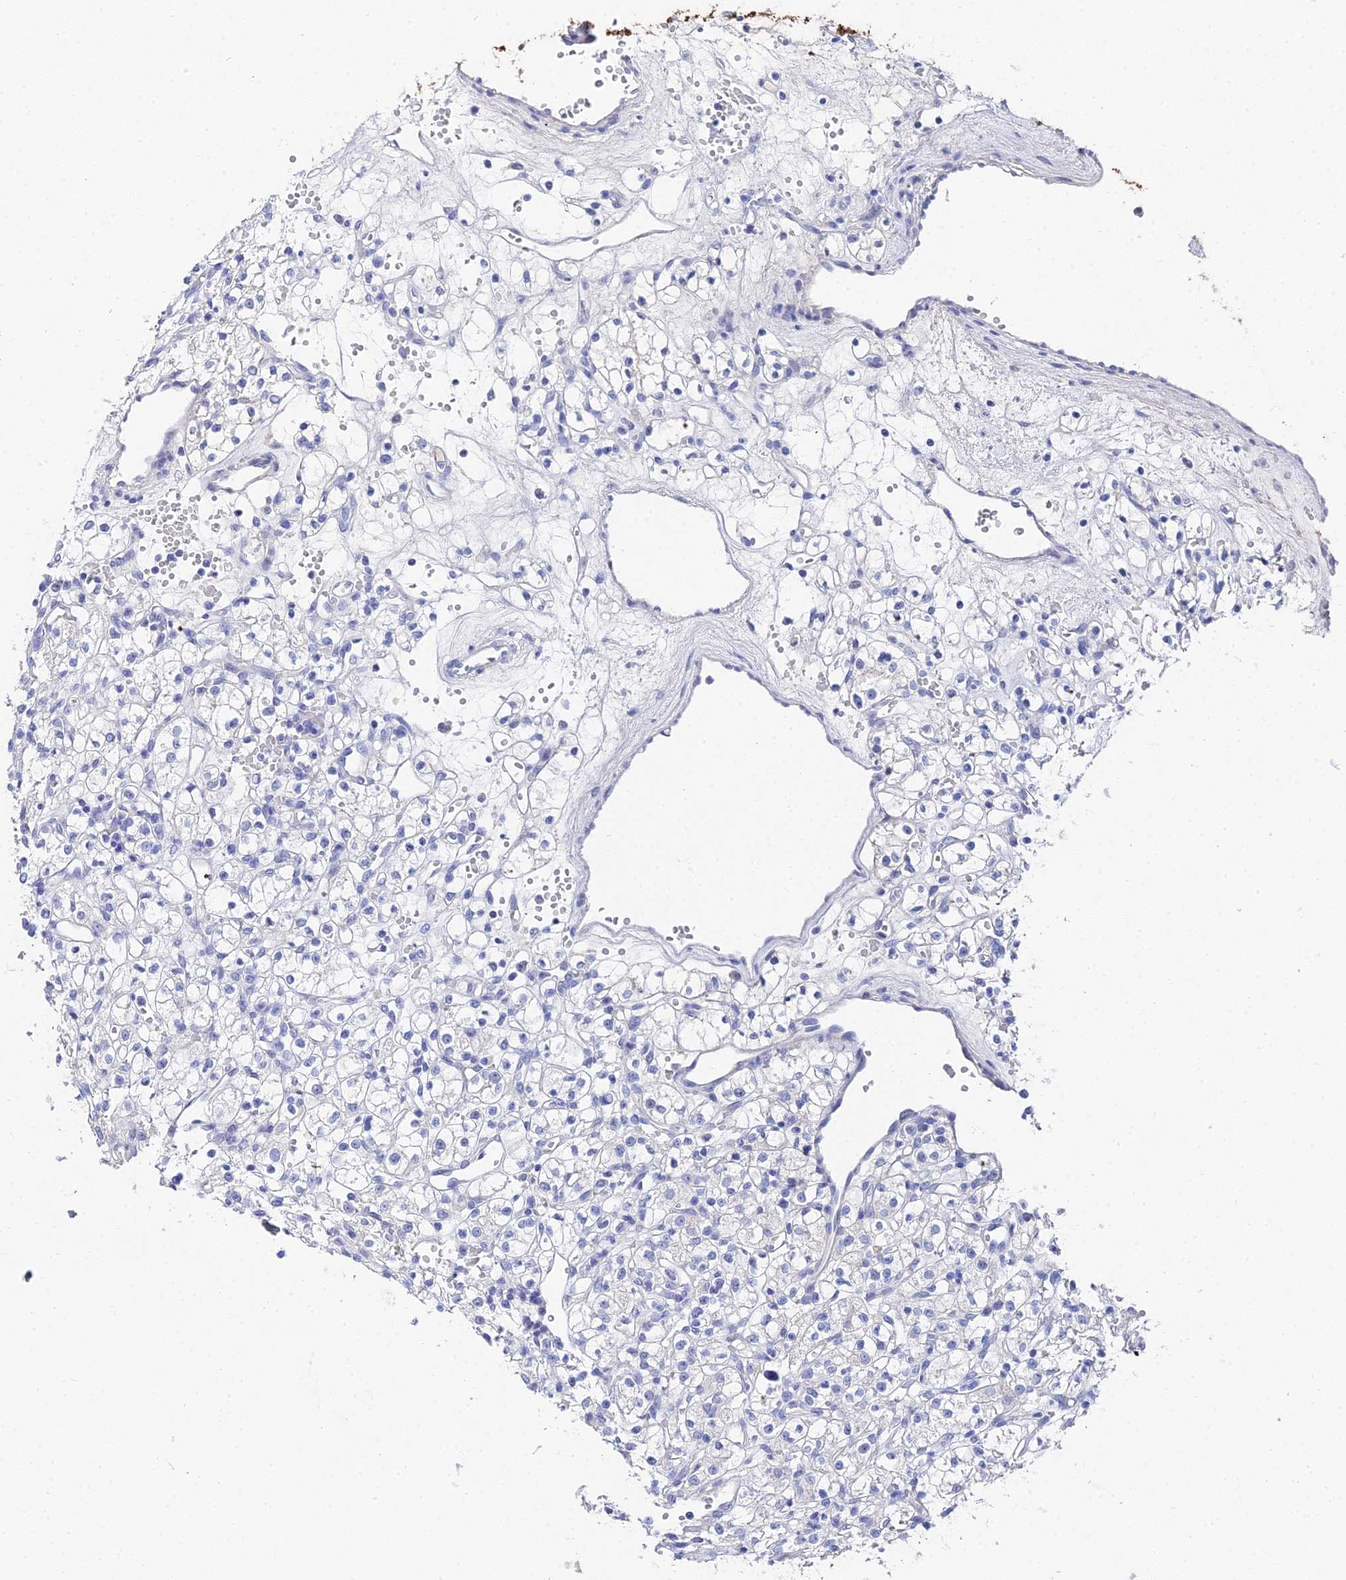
{"staining": {"intensity": "negative", "quantity": "none", "location": "none"}, "tissue": "renal cancer", "cell_type": "Tumor cells", "image_type": "cancer", "snomed": [{"axis": "morphology", "description": "Adenocarcinoma, NOS"}, {"axis": "topography", "description": "Kidney"}], "caption": "A photomicrograph of renal cancer stained for a protein demonstrates no brown staining in tumor cells.", "gene": "KRT17", "patient": {"sex": "female", "age": 59}}